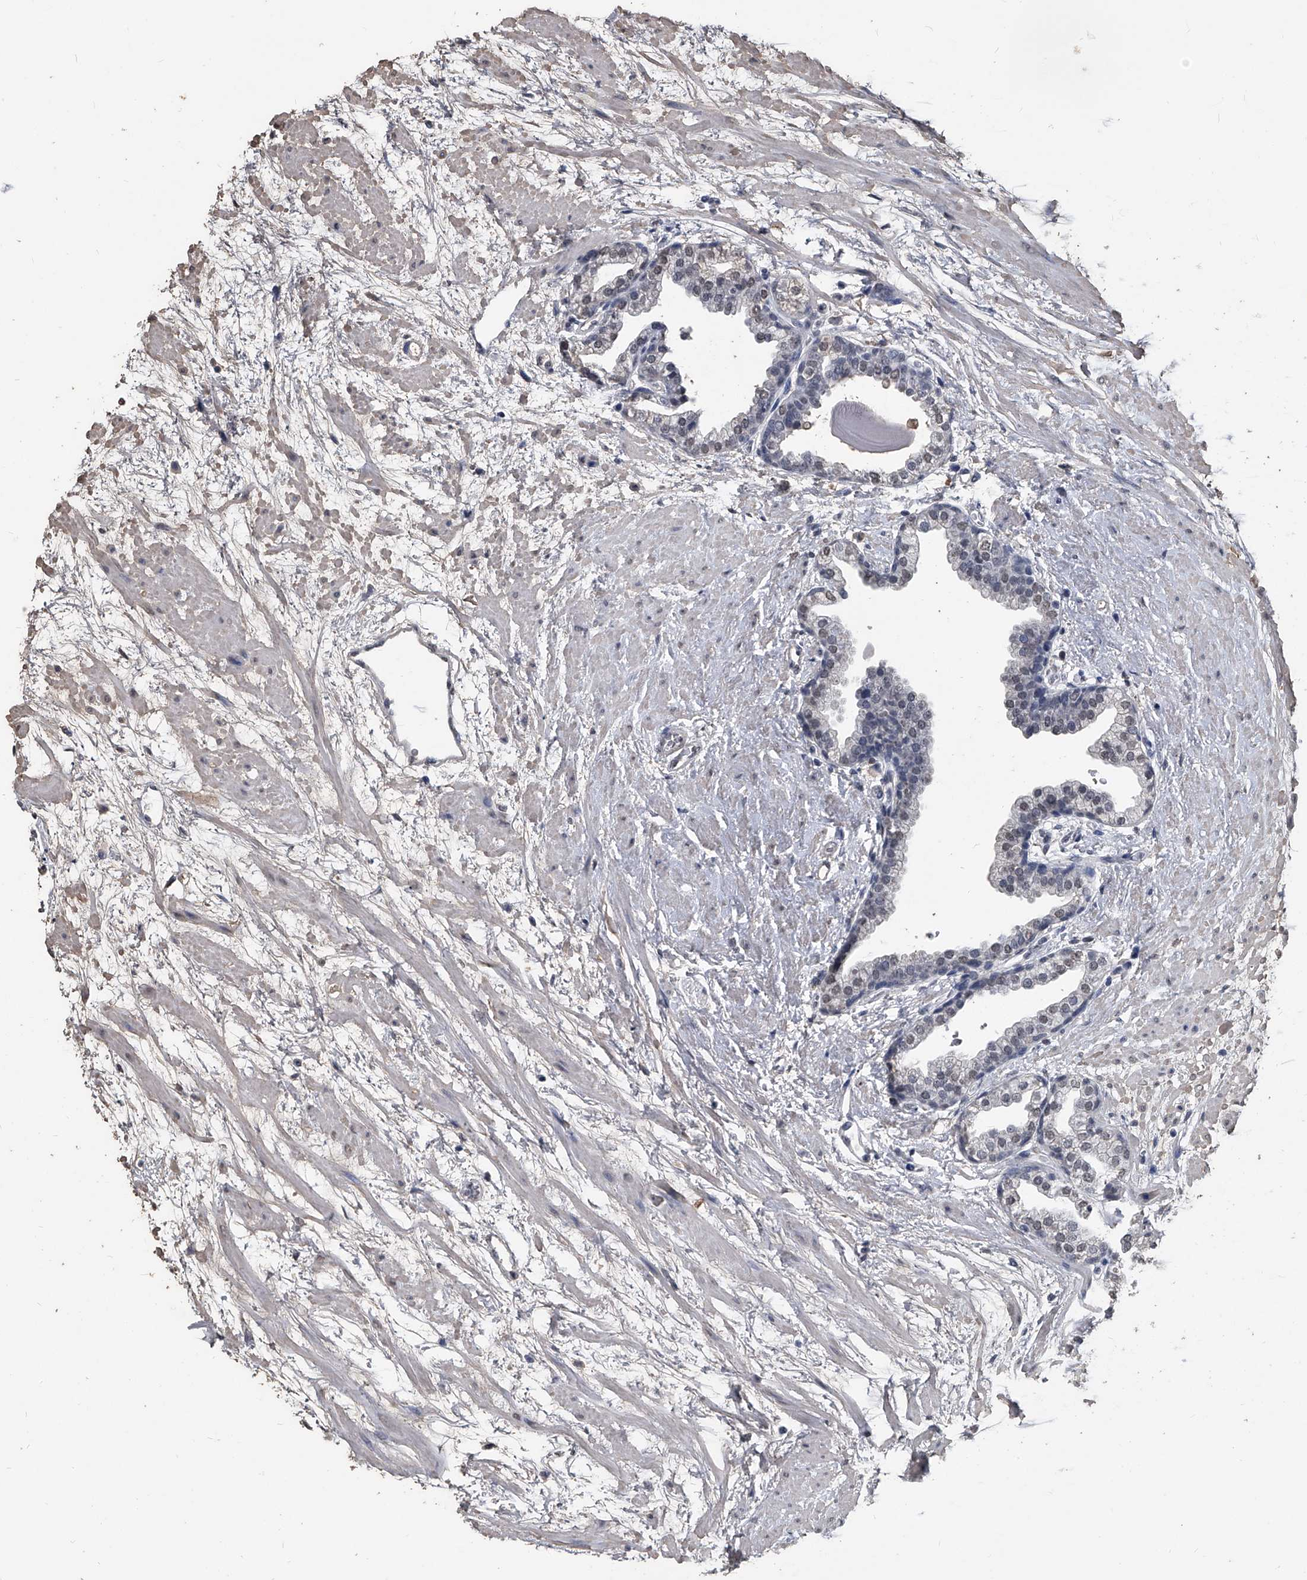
{"staining": {"intensity": "weak", "quantity": "25%-75%", "location": "nuclear"}, "tissue": "prostate", "cell_type": "Glandular cells", "image_type": "normal", "snomed": [{"axis": "morphology", "description": "Normal tissue, NOS"}, {"axis": "topography", "description": "Prostate"}], "caption": "Immunohistochemistry photomicrograph of benign prostate stained for a protein (brown), which demonstrates low levels of weak nuclear positivity in about 25%-75% of glandular cells.", "gene": "MATR3", "patient": {"sex": "male", "age": 48}}